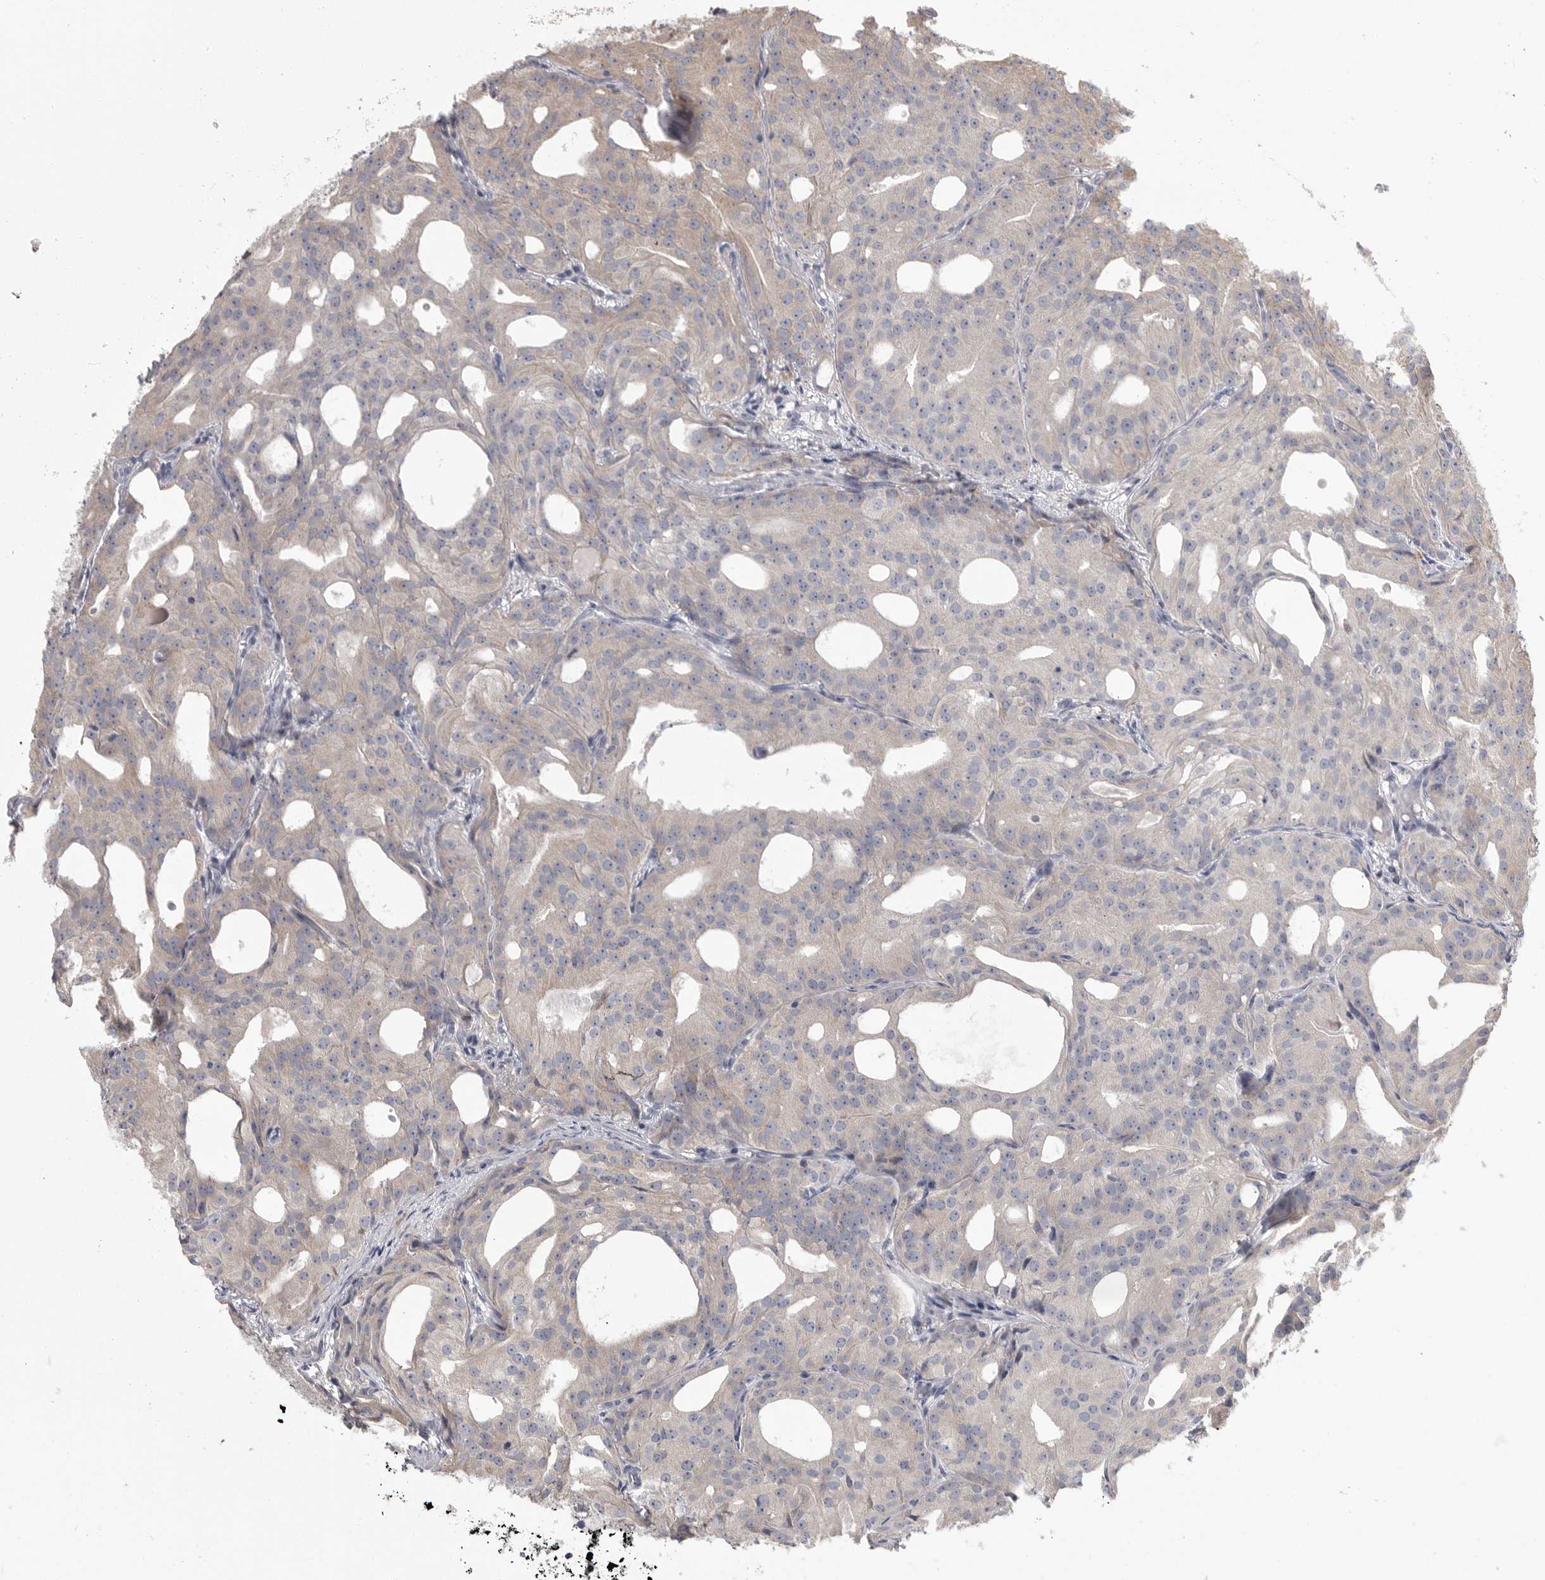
{"staining": {"intensity": "negative", "quantity": "none", "location": "none"}, "tissue": "prostate cancer", "cell_type": "Tumor cells", "image_type": "cancer", "snomed": [{"axis": "morphology", "description": "Adenocarcinoma, Medium grade"}, {"axis": "topography", "description": "Prostate"}], "caption": "Histopathology image shows no protein expression in tumor cells of prostate medium-grade adenocarcinoma tissue. (Brightfield microscopy of DAB (3,3'-diaminobenzidine) IHC at high magnification).", "gene": "OXR1", "patient": {"sex": "male", "age": 88}}